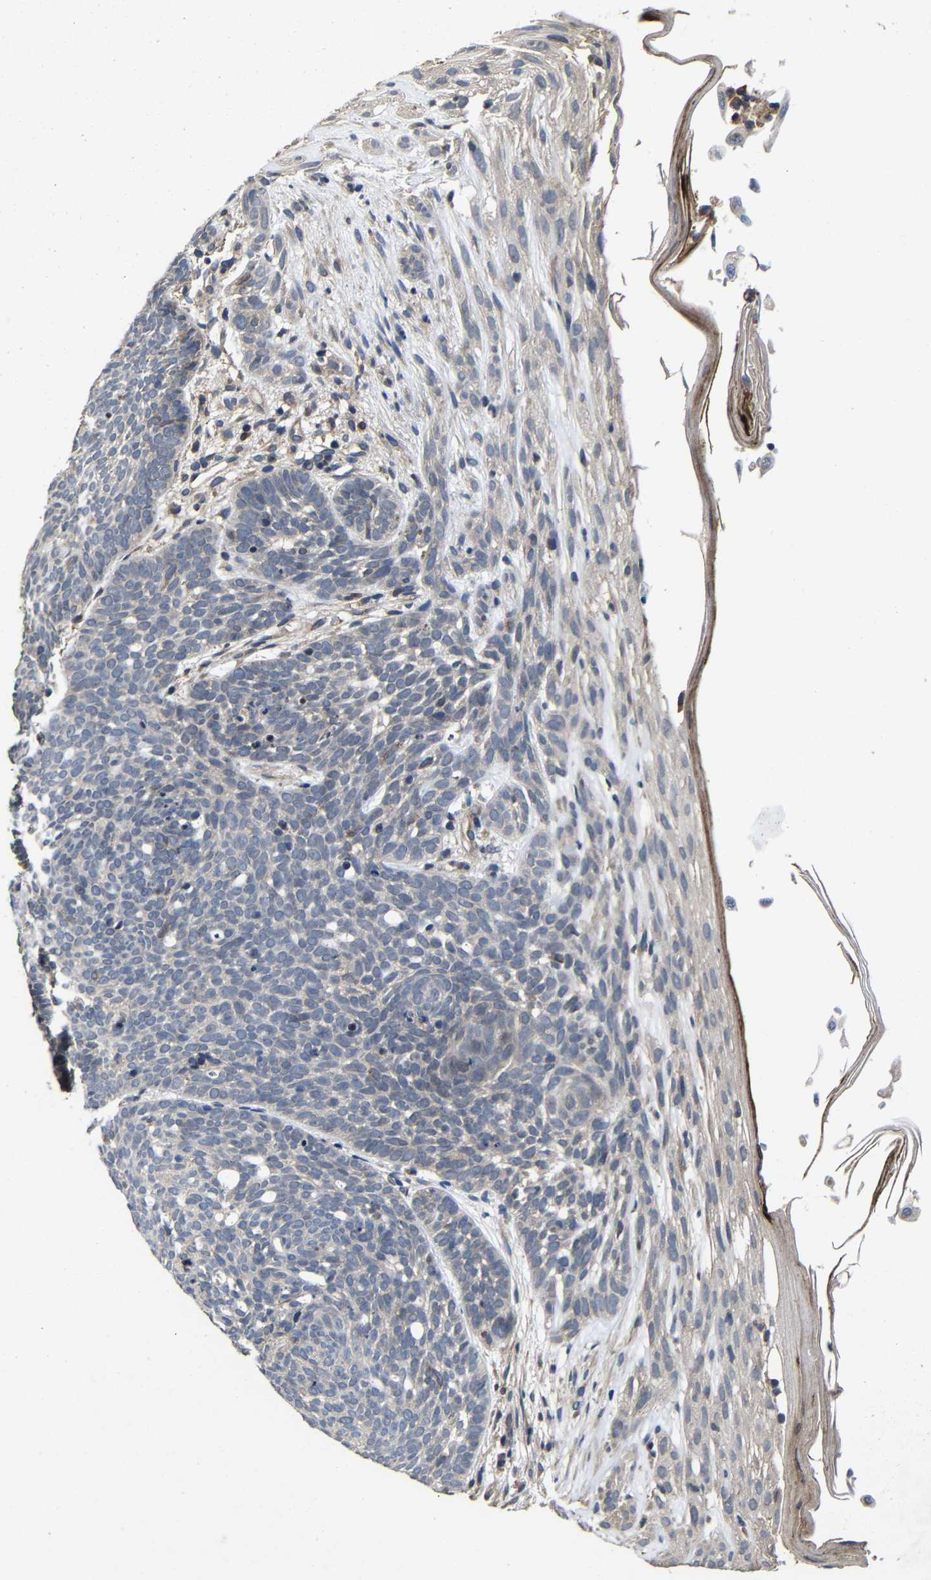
{"staining": {"intensity": "negative", "quantity": "none", "location": "none"}, "tissue": "skin cancer", "cell_type": "Tumor cells", "image_type": "cancer", "snomed": [{"axis": "morphology", "description": "Basal cell carcinoma"}, {"axis": "topography", "description": "Skin"}], "caption": "Photomicrograph shows no protein staining in tumor cells of skin cancer tissue.", "gene": "LPAR5", "patient": {"sex": "female", "age": 70}}